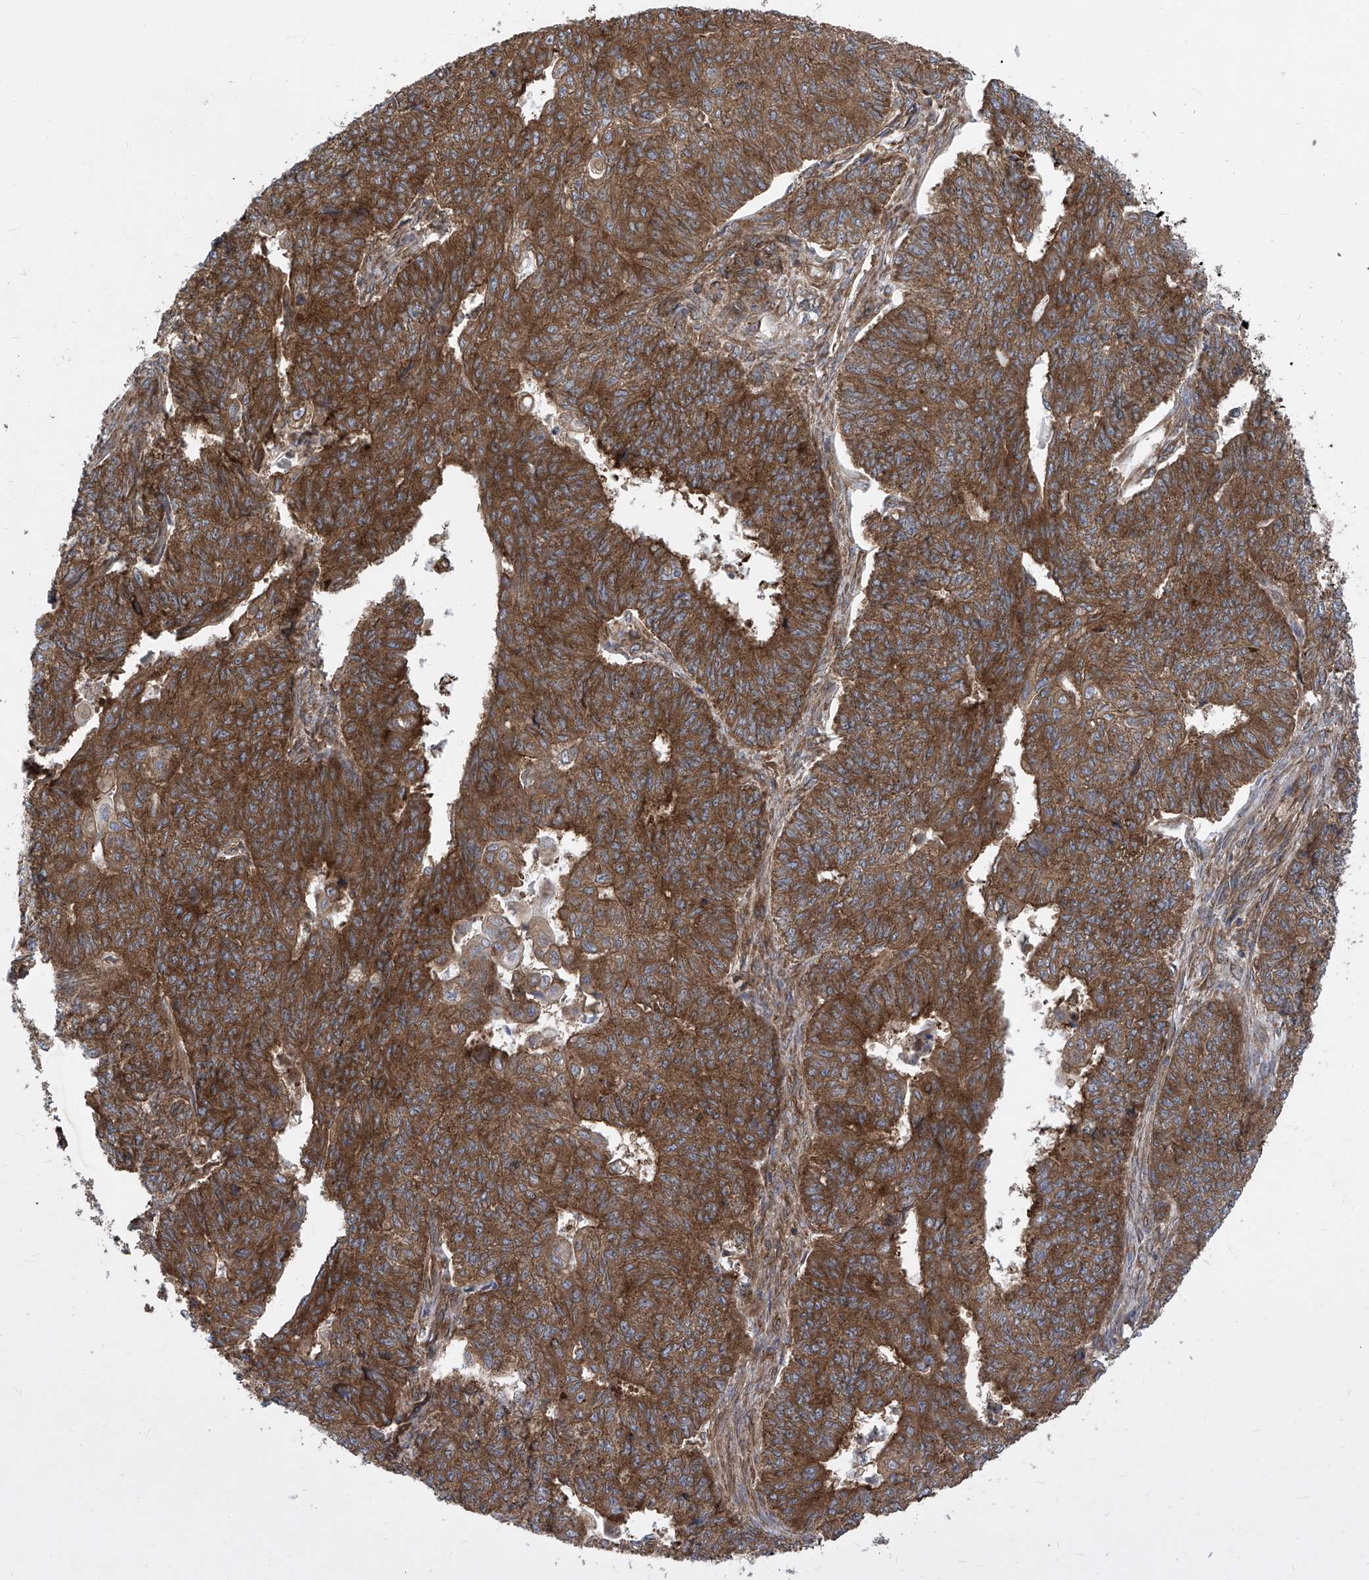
{"staining": {"intensity": "strong", "quantity": ">75%", "location": "cytoplasmic/membranous"}, "tissue": "endometrial cancer", "cell_type": "Tumor cells", "image_type": "cancer", "snomed": [{"axis": "morphology", "description": "Adenocarcinoma, NOS"}, {"axis": "topography", "description": "Endometrium"}], "caption": "A brown stain shows strong cytoplasmic/membranous positivity of a protein in endometrial cancer tumor cells. The staining was performed using DAB, with brown indicating positive protein expression. Nuclei are stained blue with hematoxylin.", "gene": "EIF3M", "patient": {"sex": "female", "age": 32}}